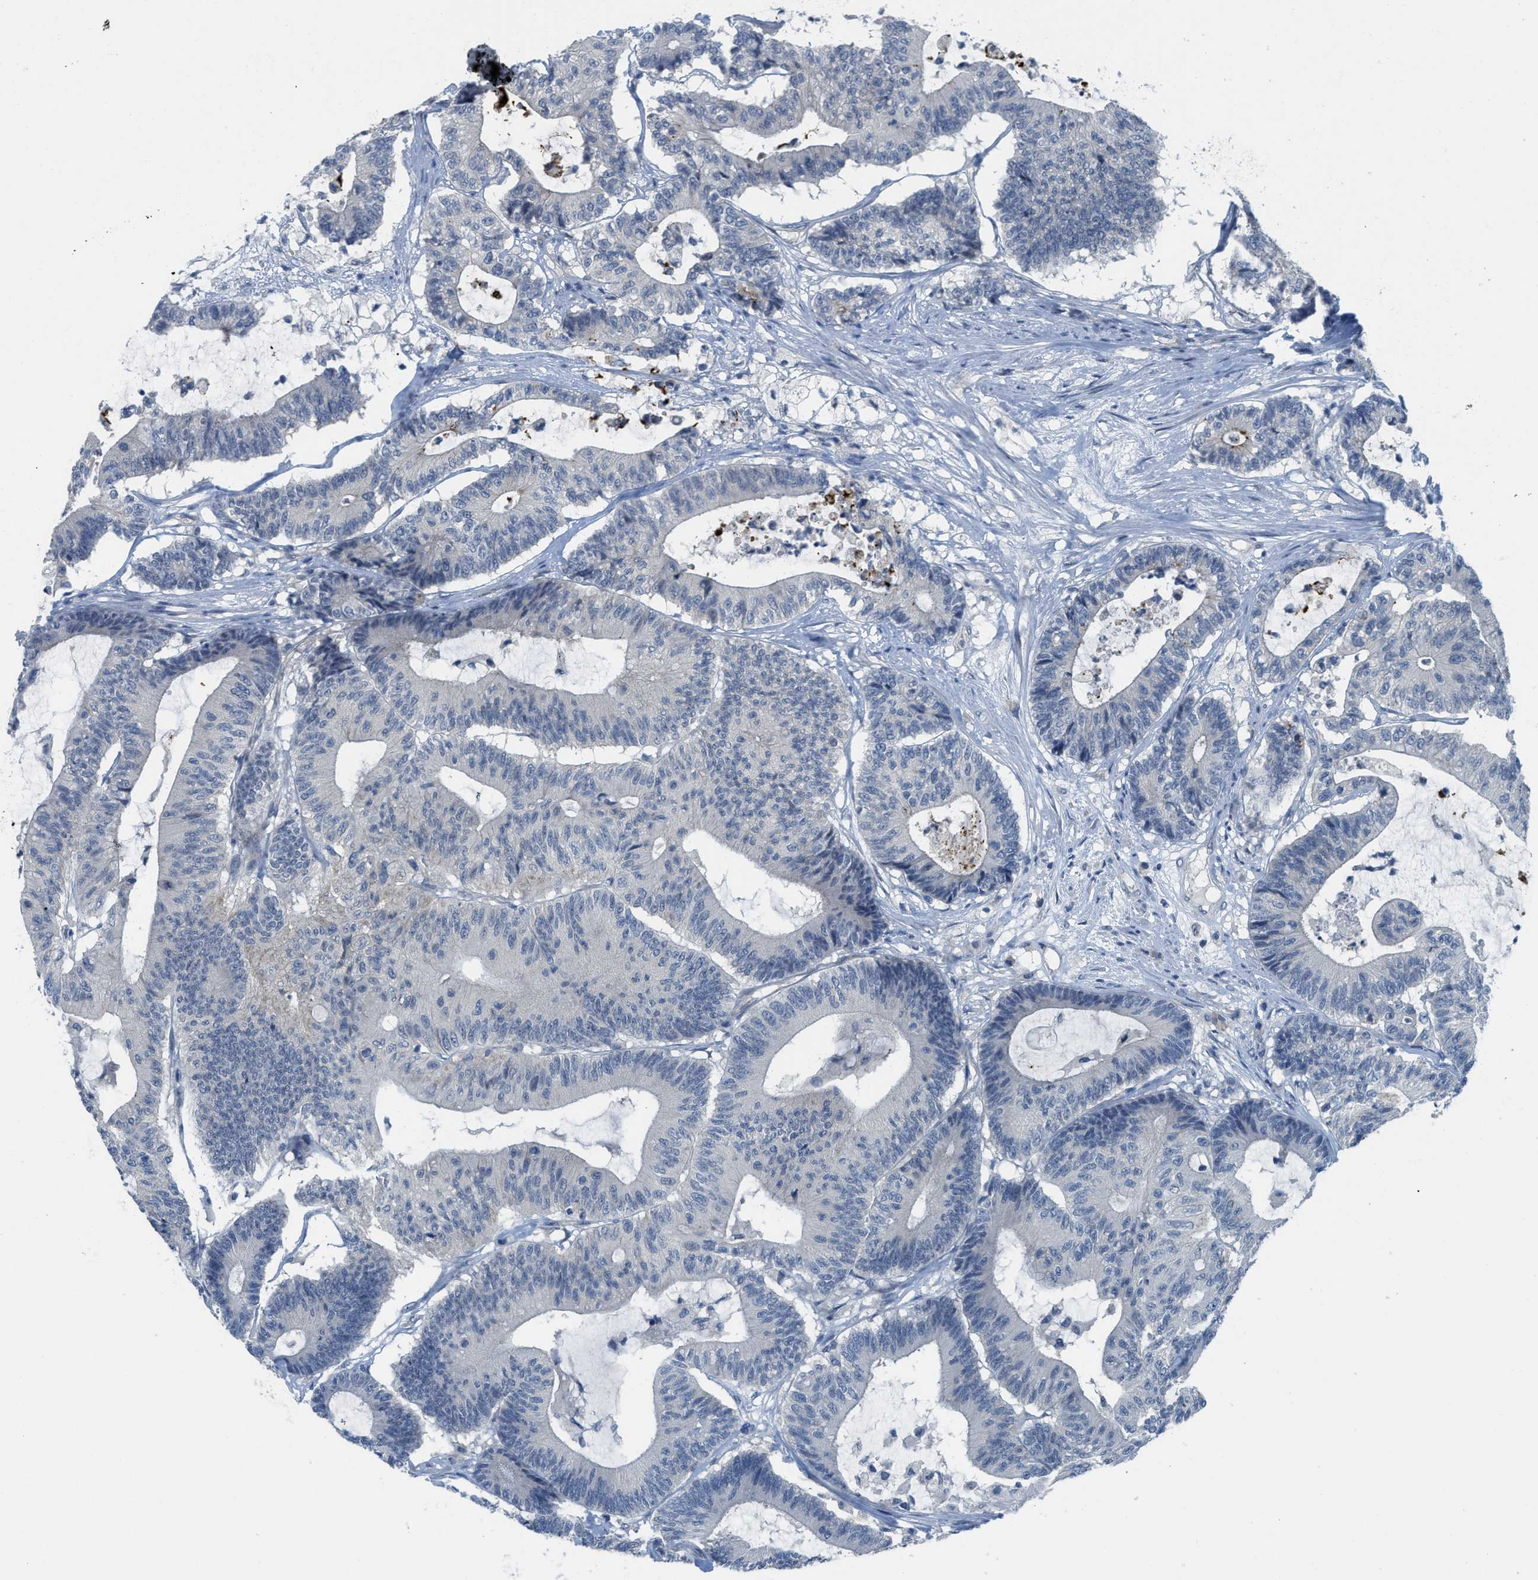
{"staining": {"intensity": "negative", "quantity": "none", "location": "none"}, "tissue": "colorectal cancer", "cell_type": "Tumor cells", "image_type": "cancer", "snomed": [{"axis": "morphology", "description": "Adenocarcinoma, NOS"}, {"axis": "topography", "description": "Colon"}], "caption": "A micrograph of human adenocarcinoma (colorectal) is negative for staining in tumor cells.", "gene": "TNFAIP1", "patient": {"sex": "female", "age": 84}}